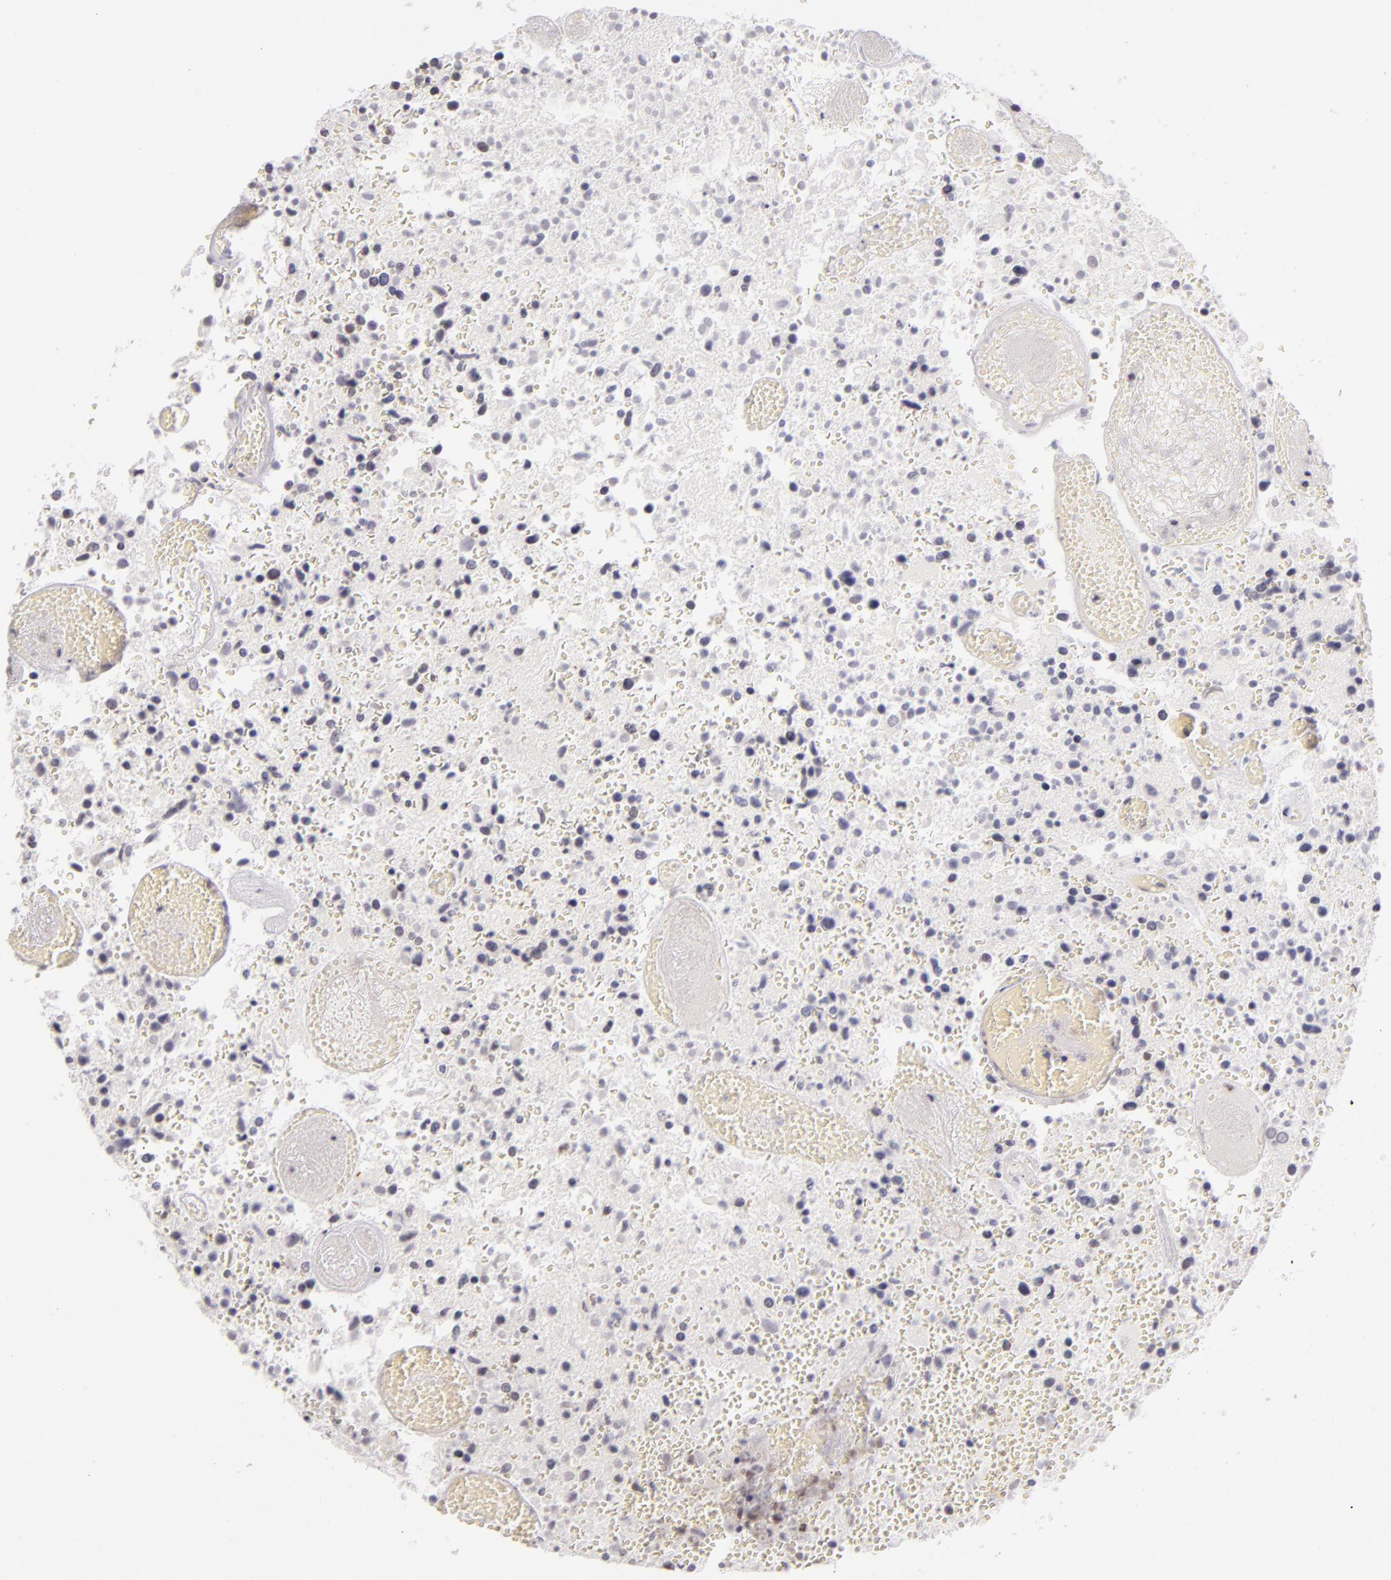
{"staining": {"intensity": "negative", "quantity": "none", "location": "none"}, "tissue": "glioma", "cell_type": "Tumor cells", "image_type": "cancer", "snomed": [{"axis": "morphology", "description": "Glioma, malignant, High grade"}, {"axis": "topography", "description": "Brain"}], "caption": "Tumor cells show no significant expression in glioma.", "gene": "CD40", "patient": {"sex": "male", "age": 72}}